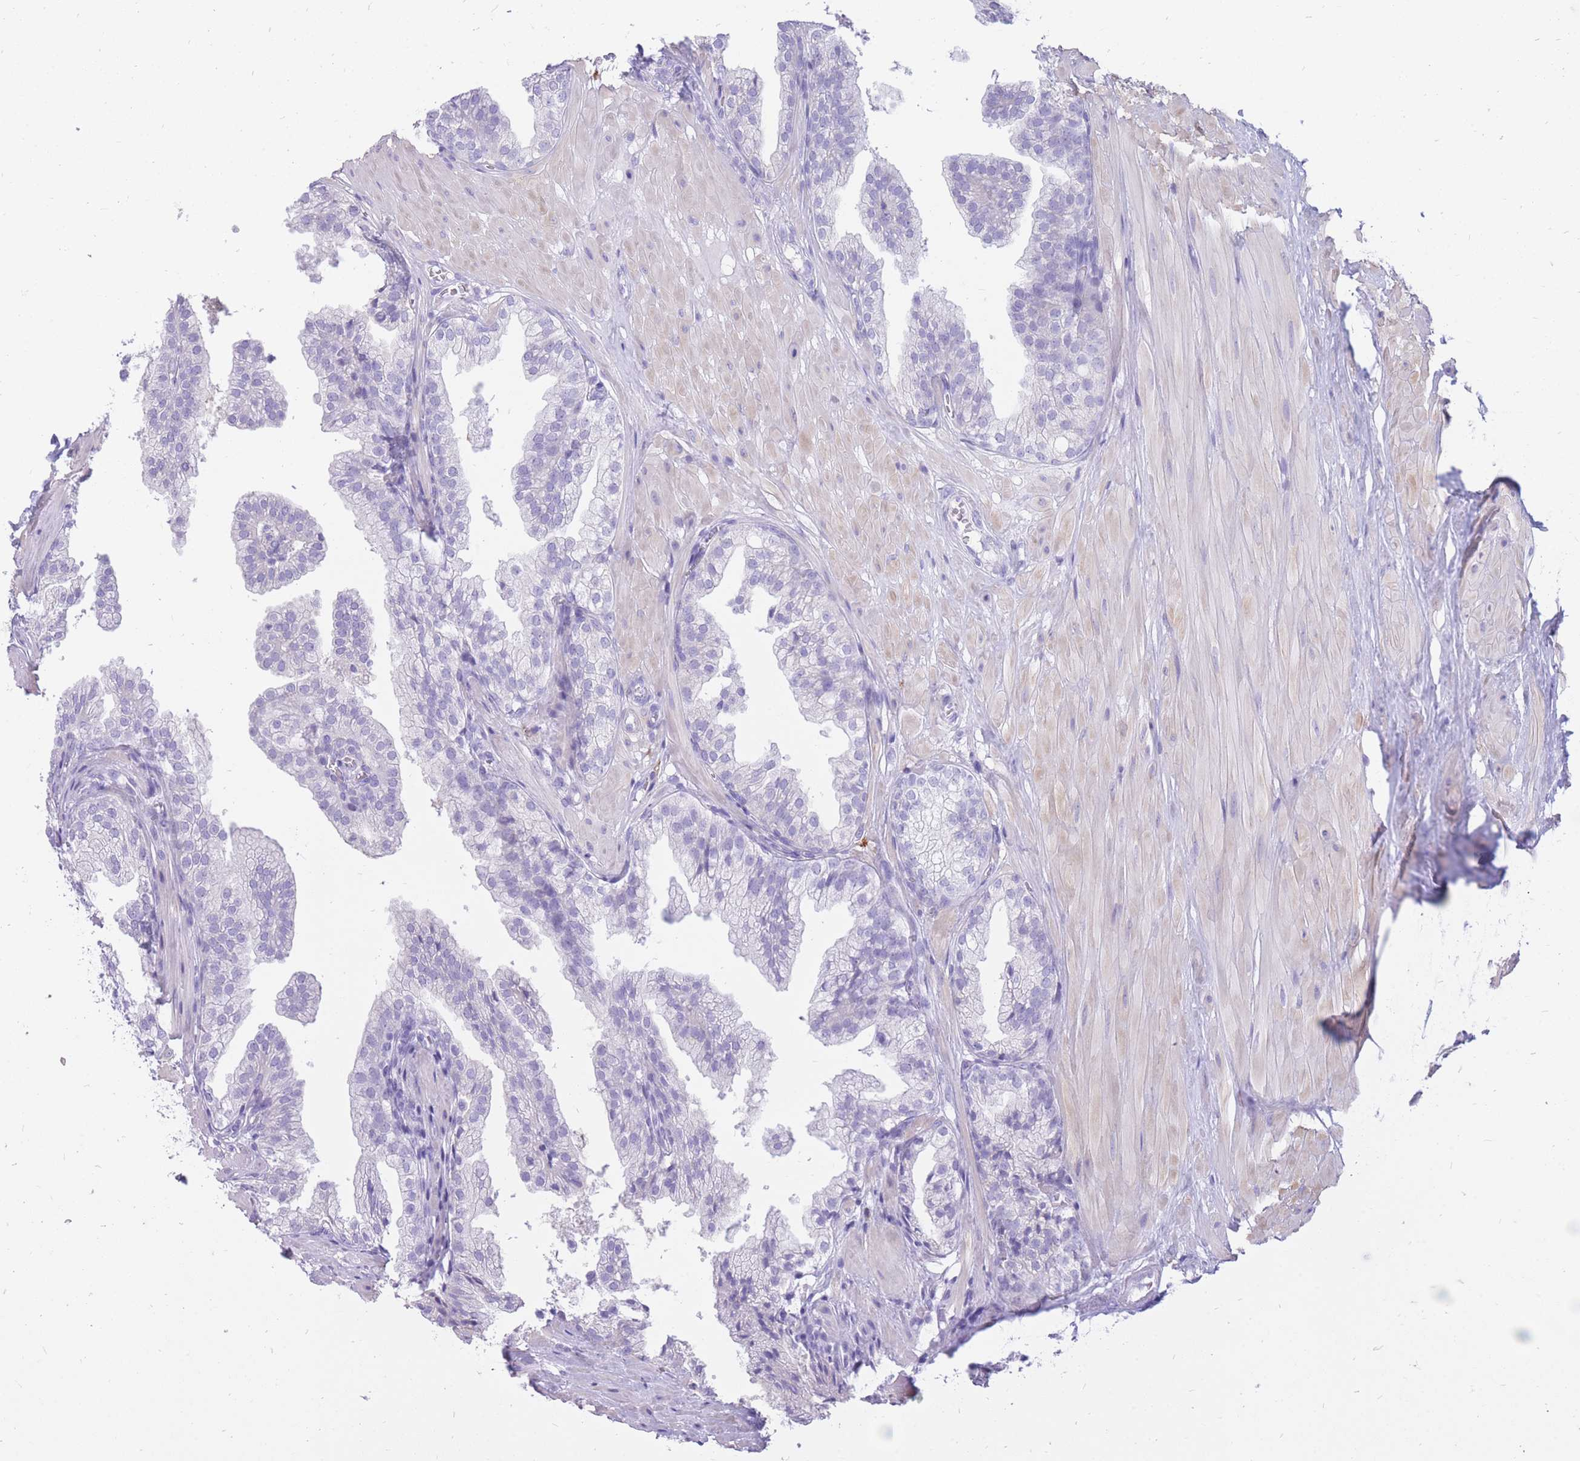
{"staining": {"intensity": "negative", "quantity": "none", "location": "none"}, "tissue": "prostate", "cell_type": "Glandular cells", "image_type": "normal", "snomed": [{"axis": "morphology", "description": "Normal tissue, NOS"}, {"axis": "topography", "description": "Prostate"}, {"axis": "topography", "description": "Peripheral nerve tissue"}], "caption": "Immunohistochemistry (IHC) micrograph of benign prostate stained for a protein (brown), which exhibits no expression in glandular cells. (DAB IHC visualized using brightfield microscopy, high magnification).", "gene": "ZFP37", "patient": {"sex": "male", "age": 55}}